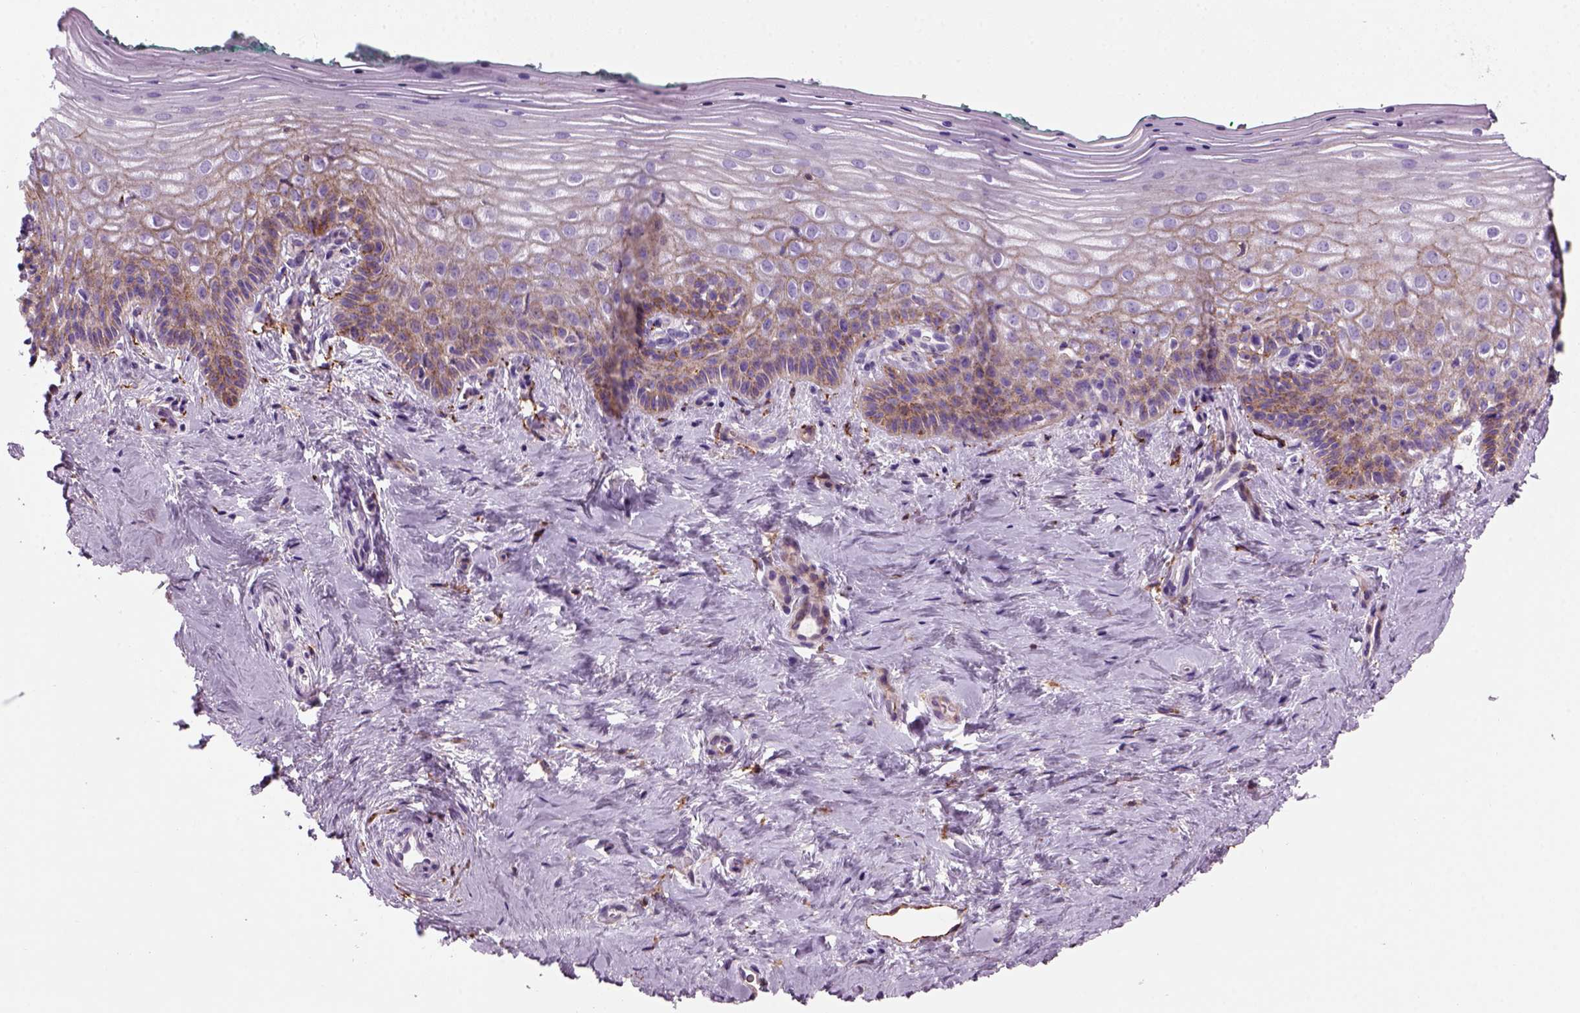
{"staining": {"intensity": "moderate", "quantity": ">75%", "location": "cytoplasmic/membranous"}, "tissue": "vagina", "cell_type": "Squamous epithelial cells", "image_type": "normal", "snomed": [{"axis": "morphology", "description": "Normal tissue, NOS"}, {"axis": "topography", "description": "Vagina"}], "caption": "Protein staining of benign vagina demonstrates moderate cytoplasmic/membranous expression in approximately >75% of squamous epithelial cells.", "gene": "MARCKS", "patient": {"sex": "female", "age": 45}}